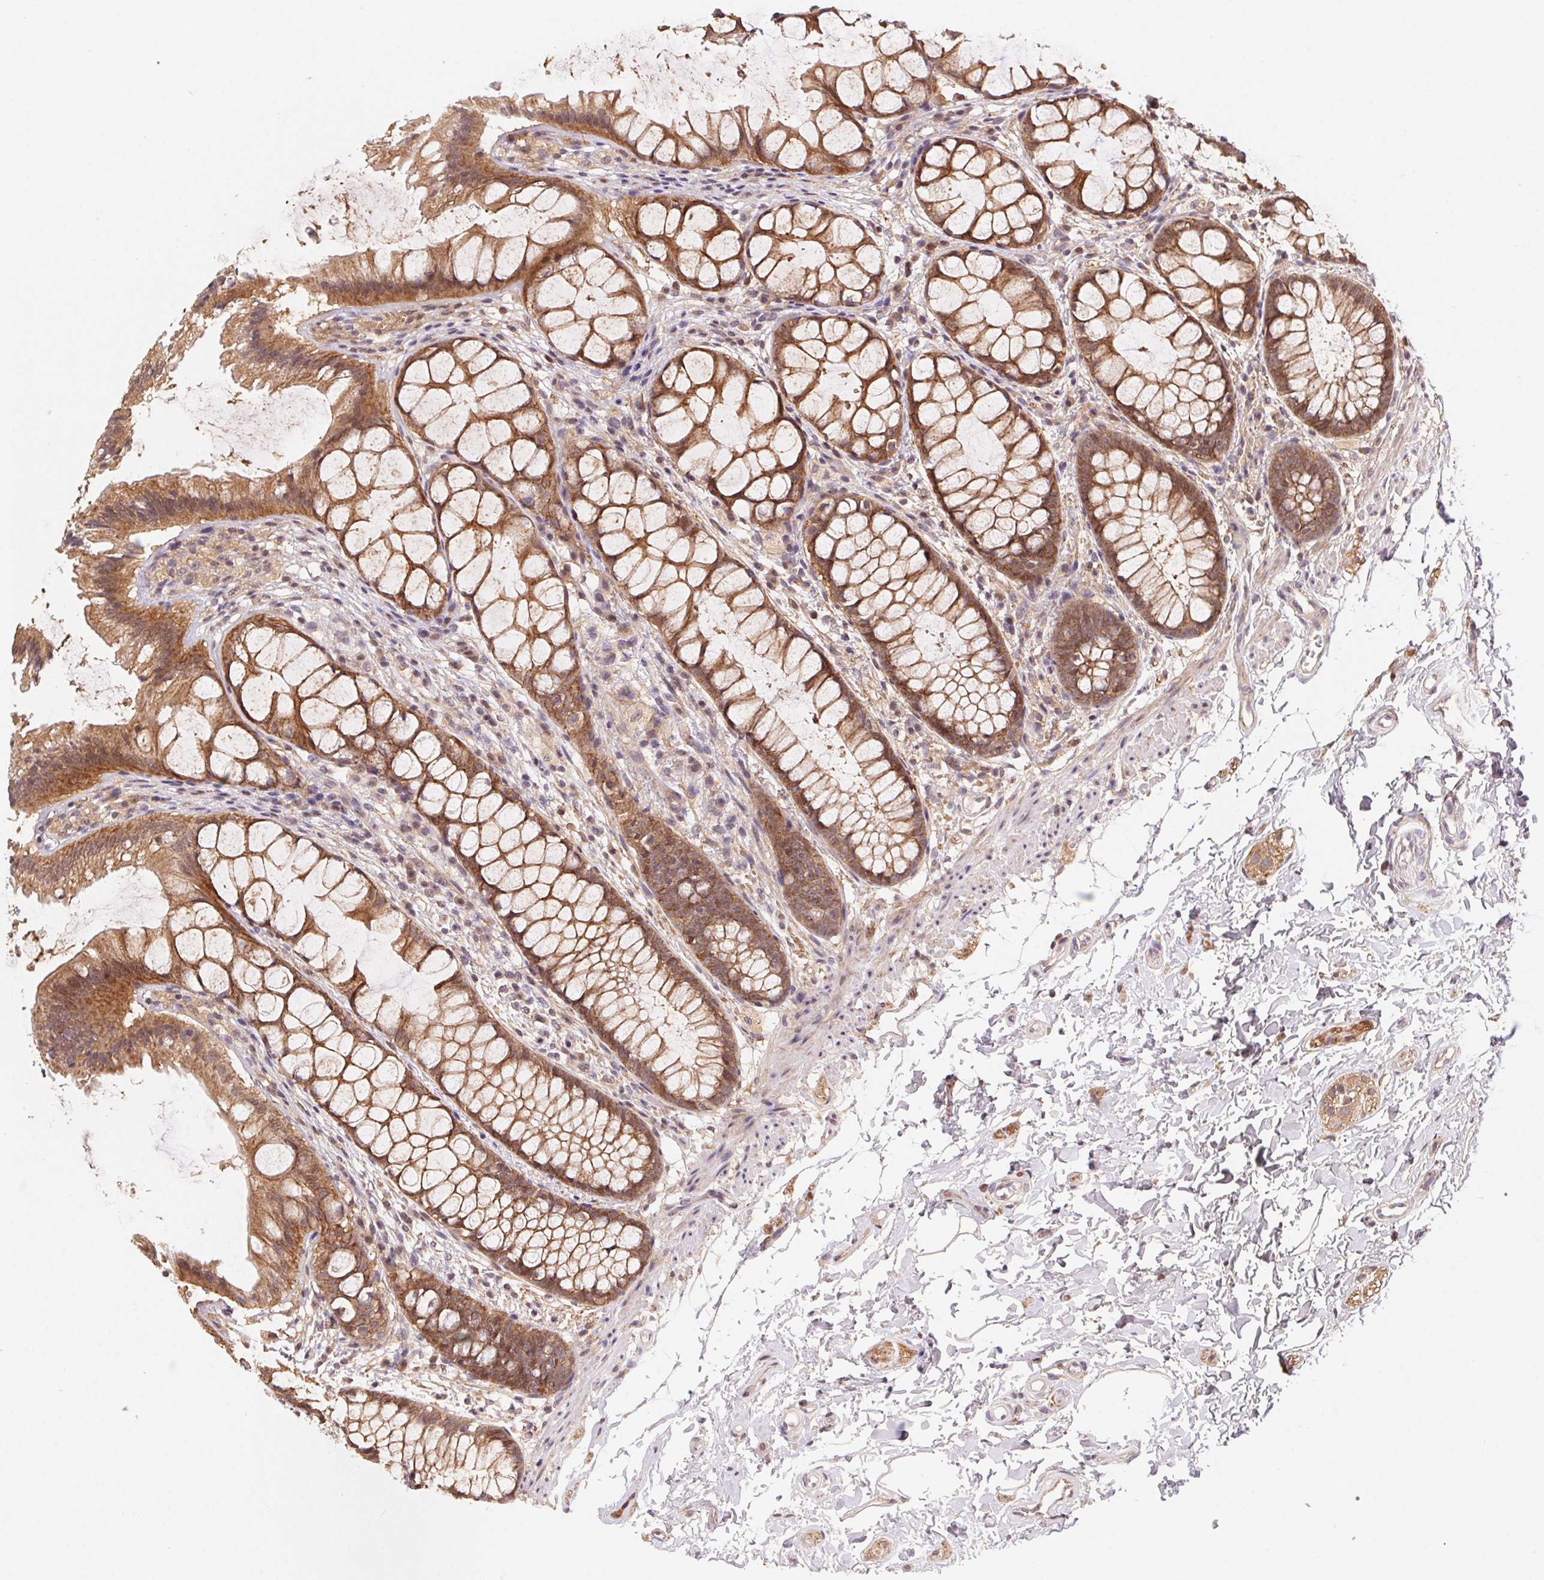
{"staining": {"intensity": "strong", "quantity": ">75%", "location": "cytoplasmic/membranous"}, "tissue": "rectum", "cell_type": "Glandular cells", "image_type": "normal", "snomed": [{"axis": "morphology", "description": "Normal tissue, NOS"}, {"axis": "topography", "description": "Rectum"}], "caption": "Glandular cells show high levels of strong cytoplasmic/membranous positivity in about >75% of cells in benign rectum.", "gene": "SLC52A2", "patient": {"sex": "female", "age": 62}}